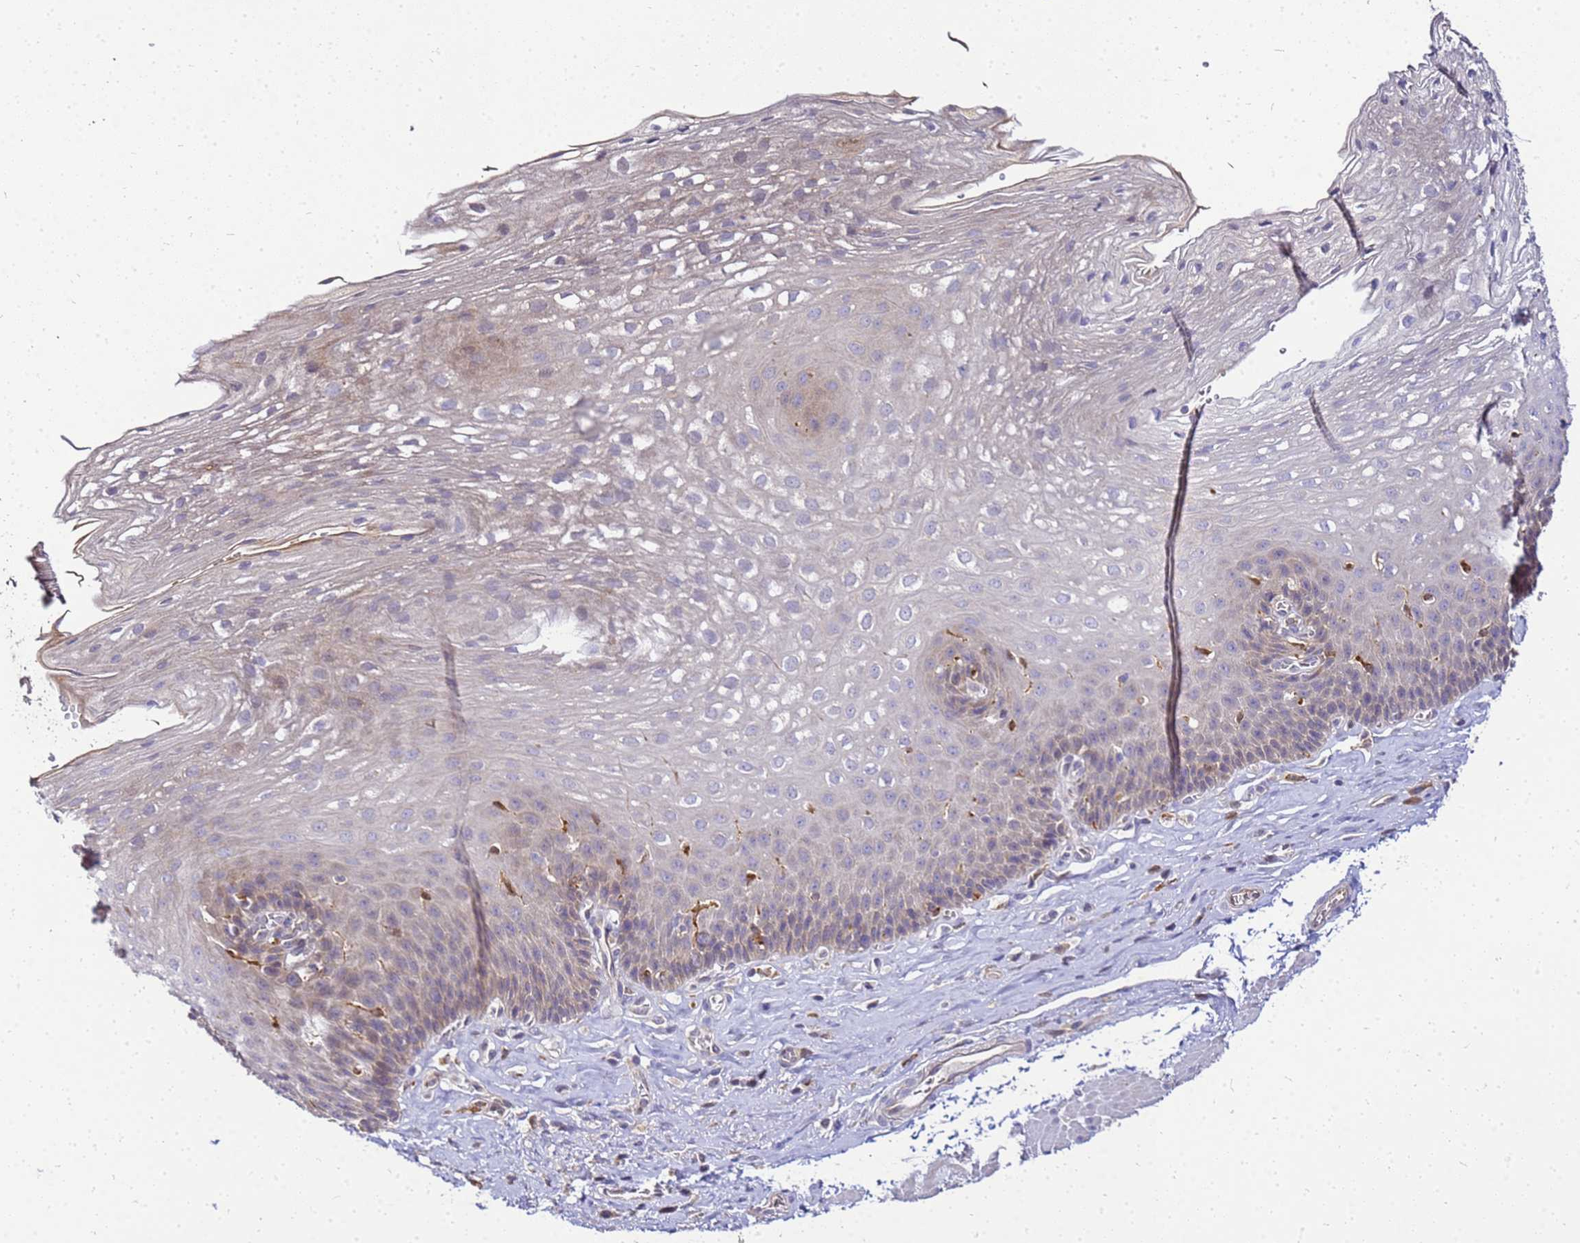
{"staining": {"intensity": "weak", "quantity": "<25%", "location": "cytoplasmic/membranous"}, "tissue": "esophagus", "cell_type": "Squamous epithelial cells", "image_type": "normal", "snomed": [{"axis": "morphology", "description": "Normal tissue, NOS"}, {"axis": "topography", "description": "Esophagus"}], "caption": "Histopathology image shows no protein expression in squamous epithelial cells of normal esophagus.", "gene": "ADPGK", "patient": {"sex": "female", "age": 66}}